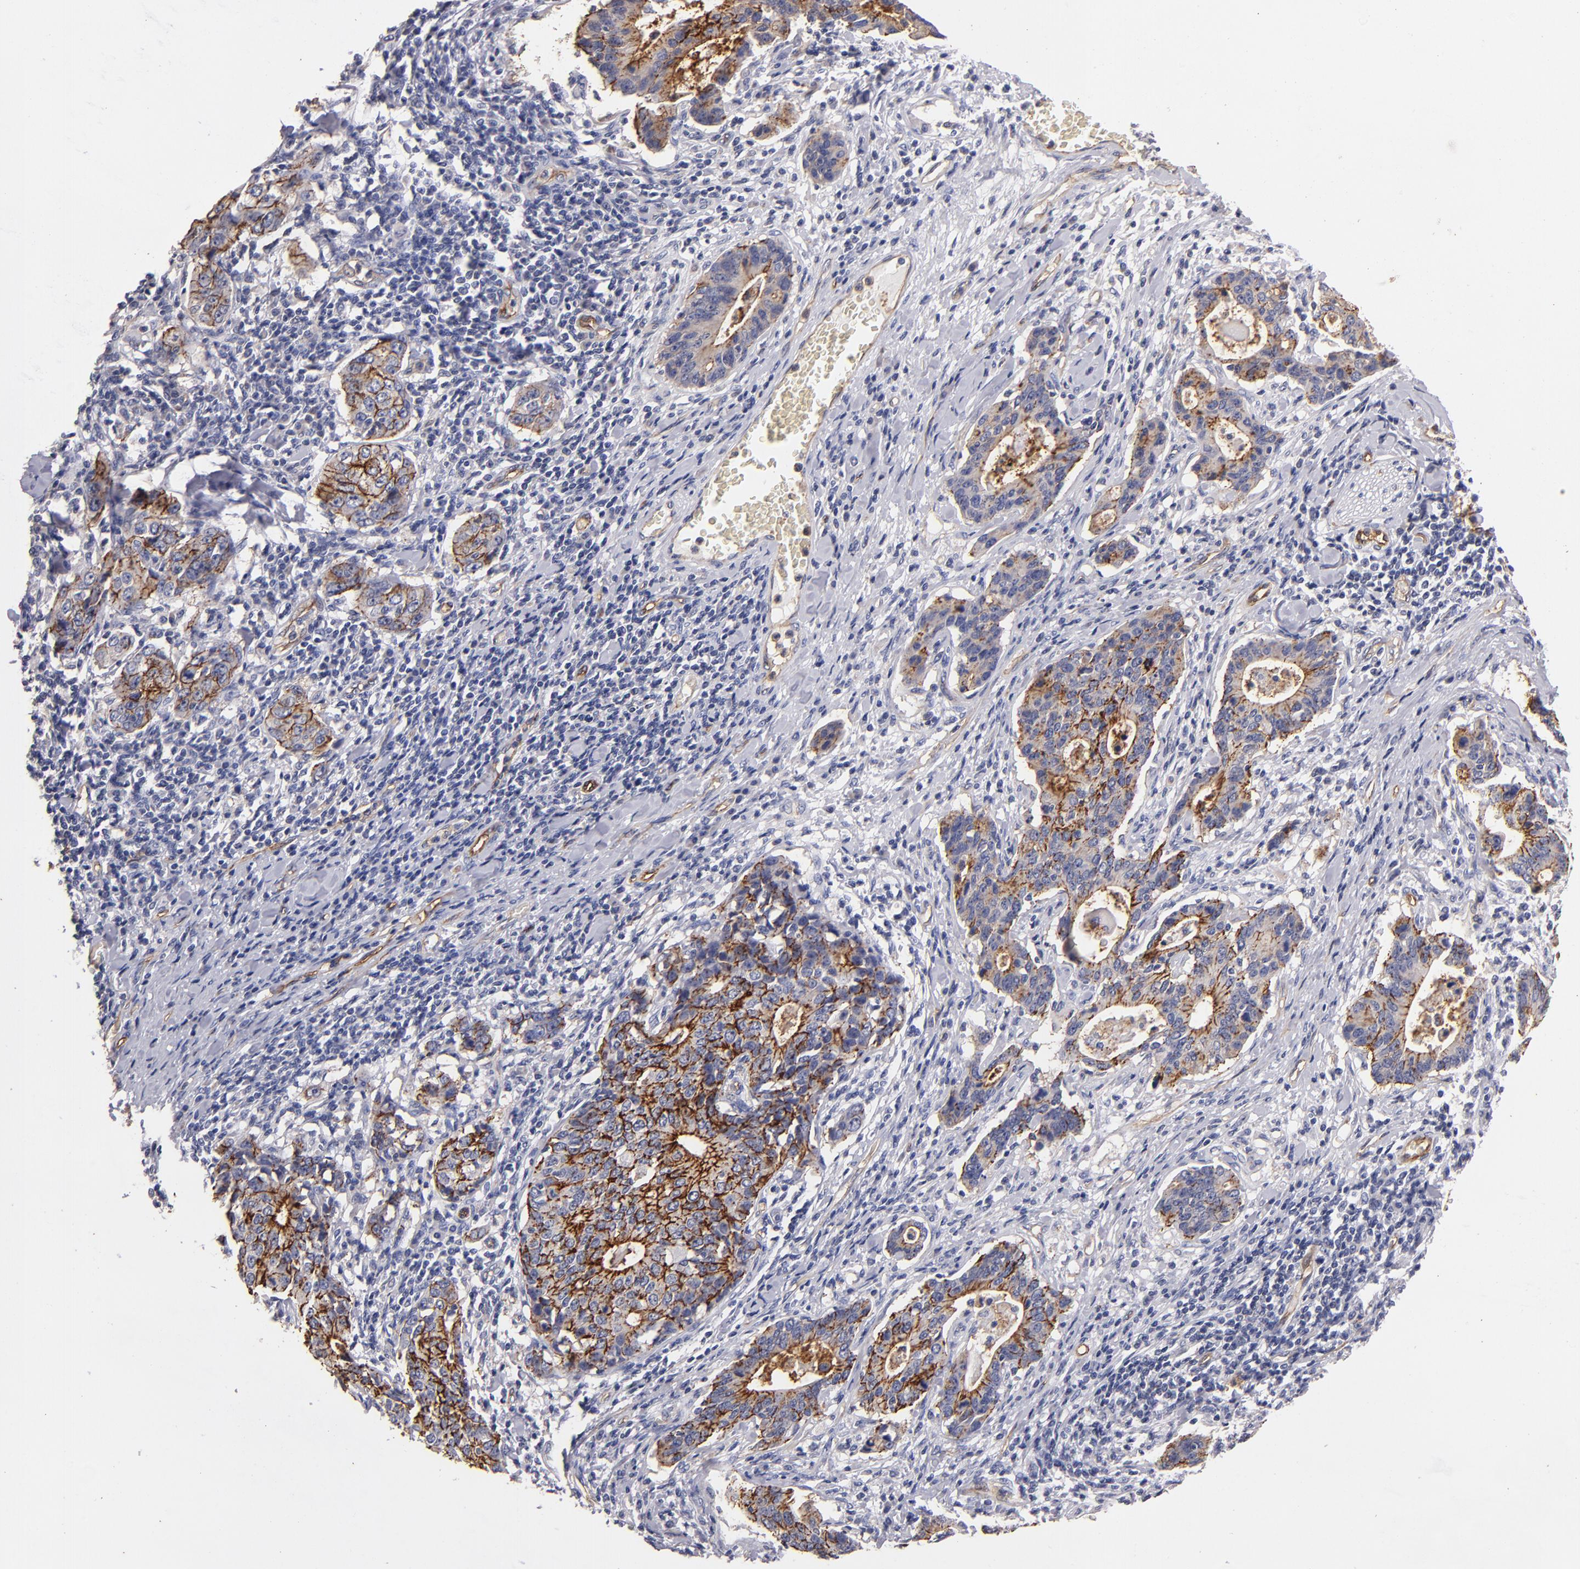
{"staining": {"intensity": "strong", "quantity": ">75%", "location": "cytoplasmic/membranous"}, "tissue": "stomach cancer", "cell_type": "Tumor cells", "image_type": "cancer", "snomed": [{"axis": "morphology", "description": "Adenocarcinoma, NOS"}, {"axis": "topography", "description": "Esophagus"}, {"axis": "topography", "description": "Stomach"}], "caption": "Protein expression by IHC demonstrates strong cytoplasmic/membranous expression in about >75% of tumor cells in stomach cancer (adenocarcinoma).", "gene": "CLDN5", "patient": {"sex": "male", "age": 74}}